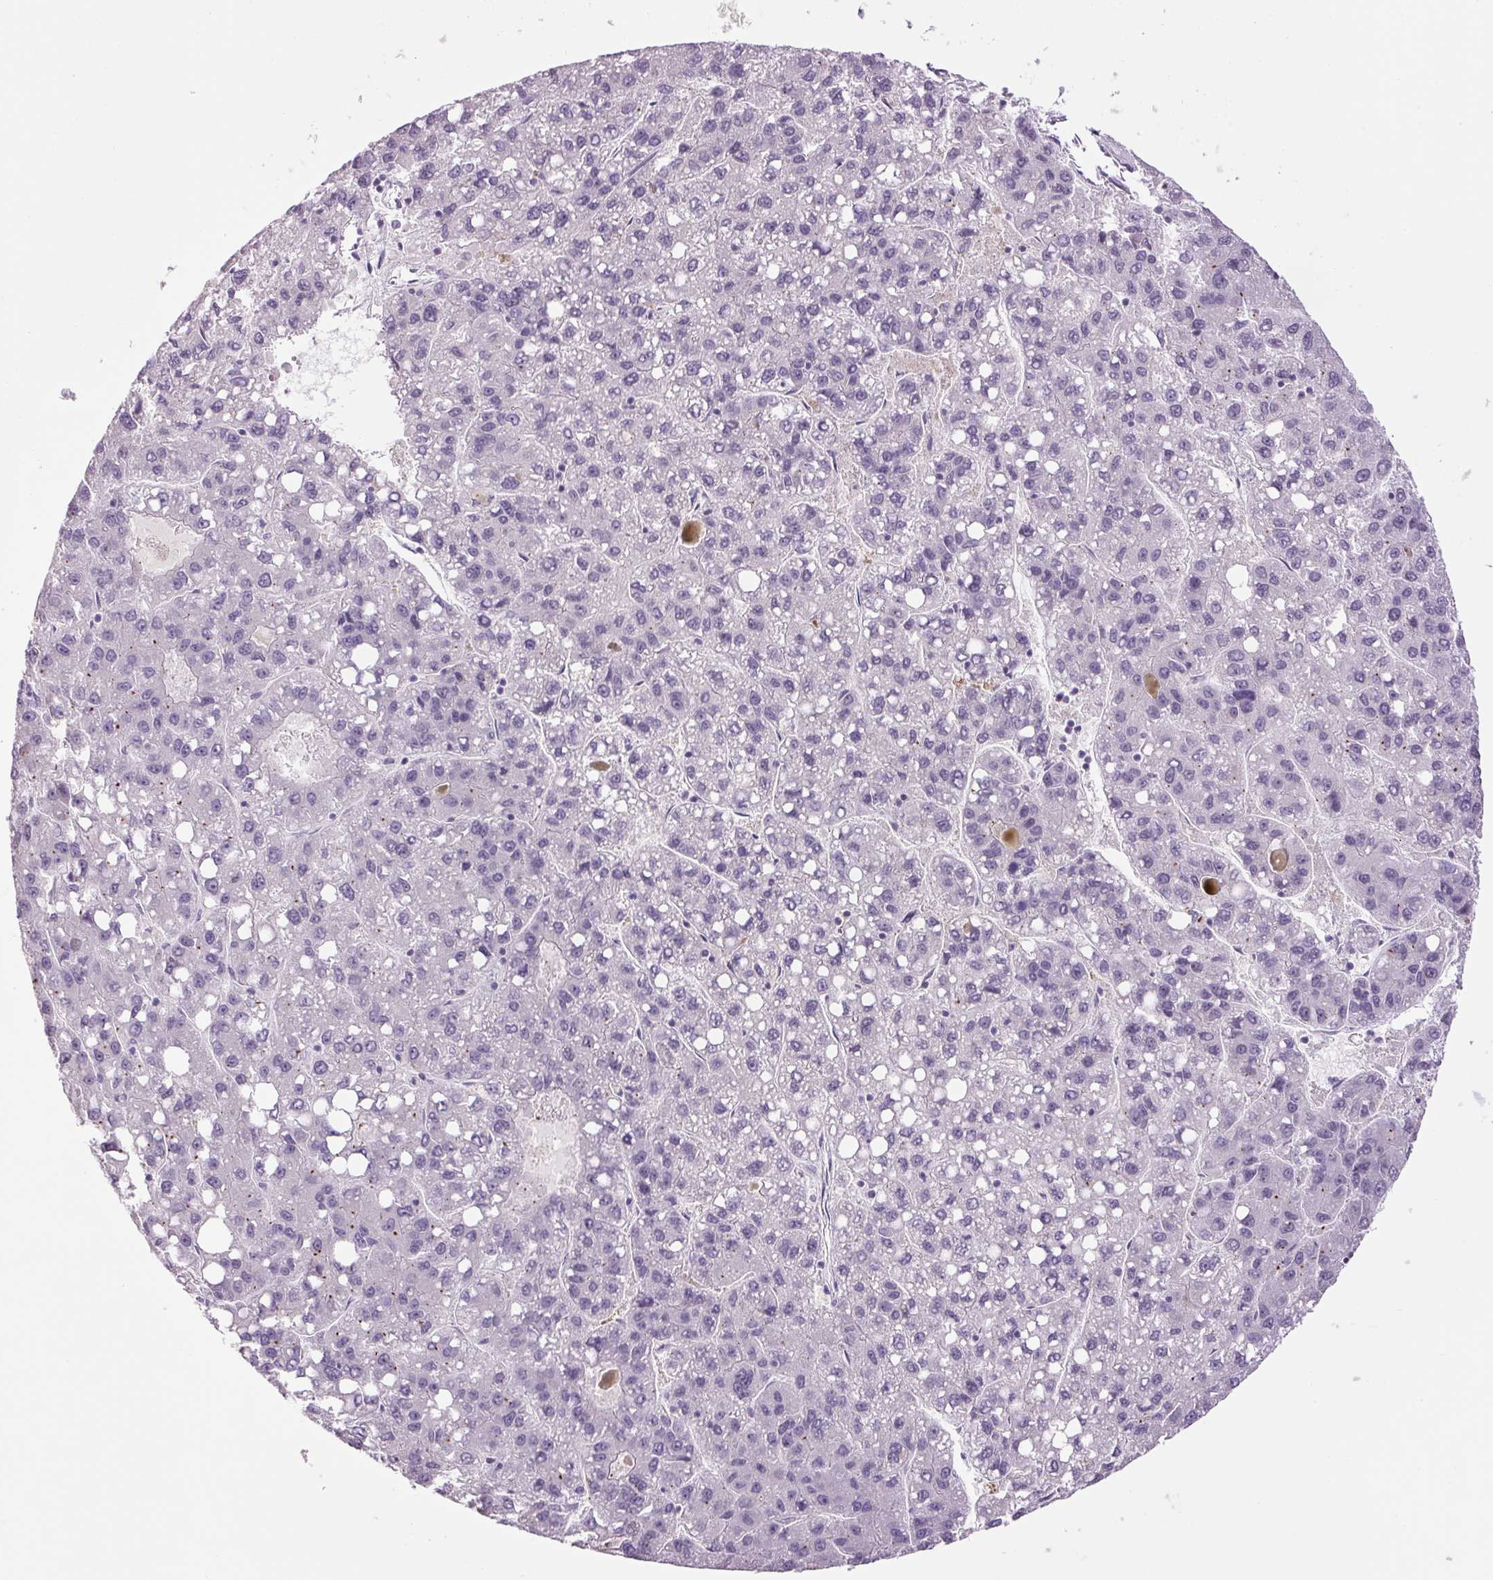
{"staining": {"intensity": "negative", "quantity": "none", "location": "none"}, "tissue": "liver cancer", "cell_type": "Tumor cells", "image_type": "cancer", "snomed": [{"axis": "morphology", "description": "Carcinoma, Hepatocellular, NOS"}, {"axis": "topography", "description": "Liver"}], "caption": "High magnification brightfield microscopy of liver hepatocellular carcinoma stained with DAB (3,3'-diaminobenzidine) (brown) and counterstained with hematoxylin (blue): tumor cells show no significant staining.", "gene": "PPP1R1A", "patient": {"sex": "female", "age": 82}}